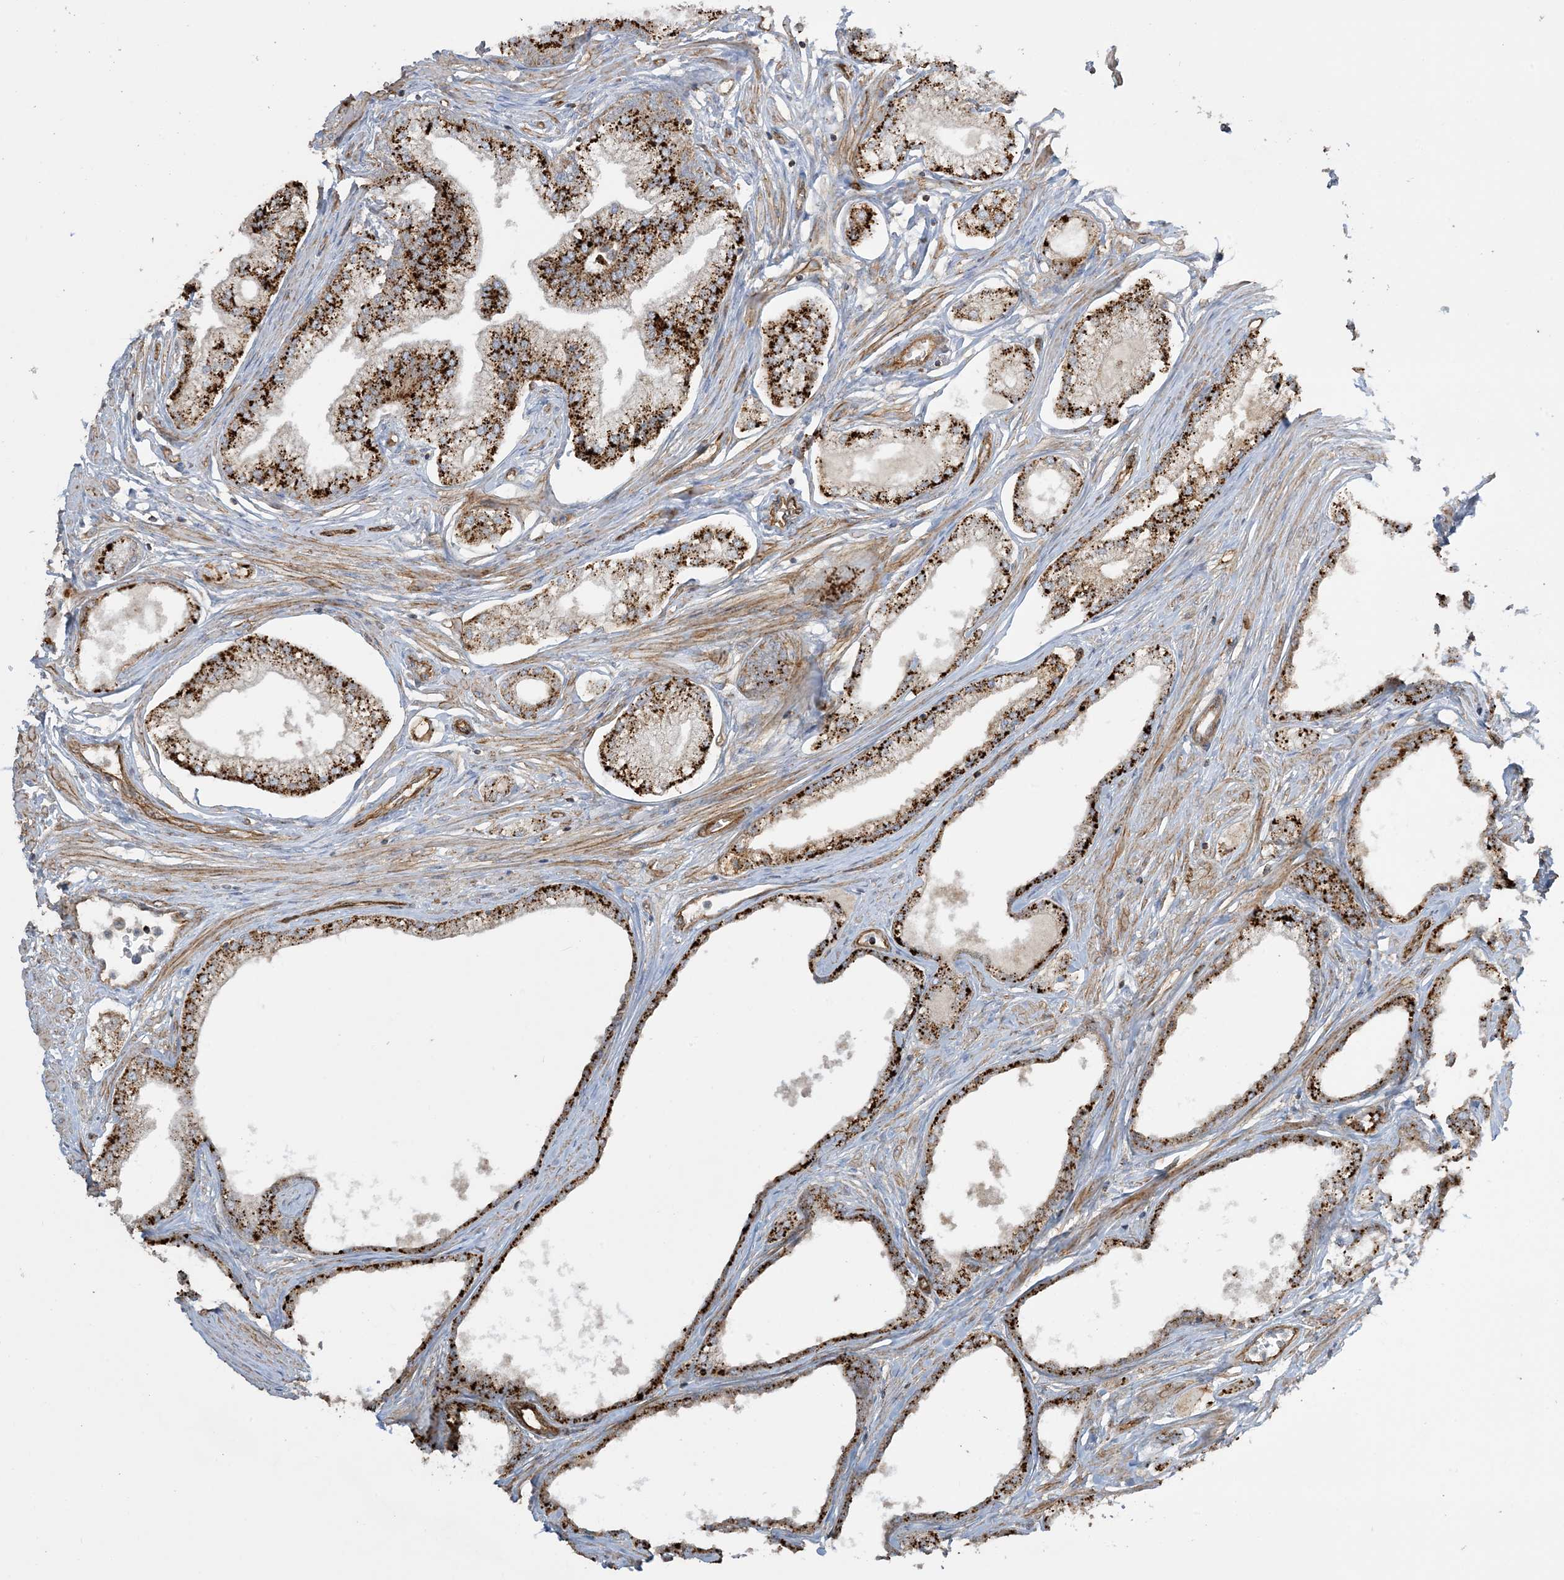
{"staining": {"intensity": "strong", "quantity": "25%-75%", "location": "cytoplasmic/membranous"}, "tissue": "prostate", "cell_type": "Glandular cells", "image_type": "normal", "snomed": [{"axis": "morphology", "description": "Normal tissue, NOS"}, {"axis": "morphology", "description": "Urothelial carcinoma, Low grade"}, {"axis": "topography", "description": "Urinary bladder"}, {"axis": "topography", "description": "Prostate"}], "caption": "Immunohistochemical staining of unremarkable prostate reveals high levels of strong cytoplasmic/membranous expression in approximately 25%-75% of glandular cells. (Brightfield microscopy of DAB IHC at high magnification).", "gene": "AGA", "patient": {"sex": "male", "age": 60}}